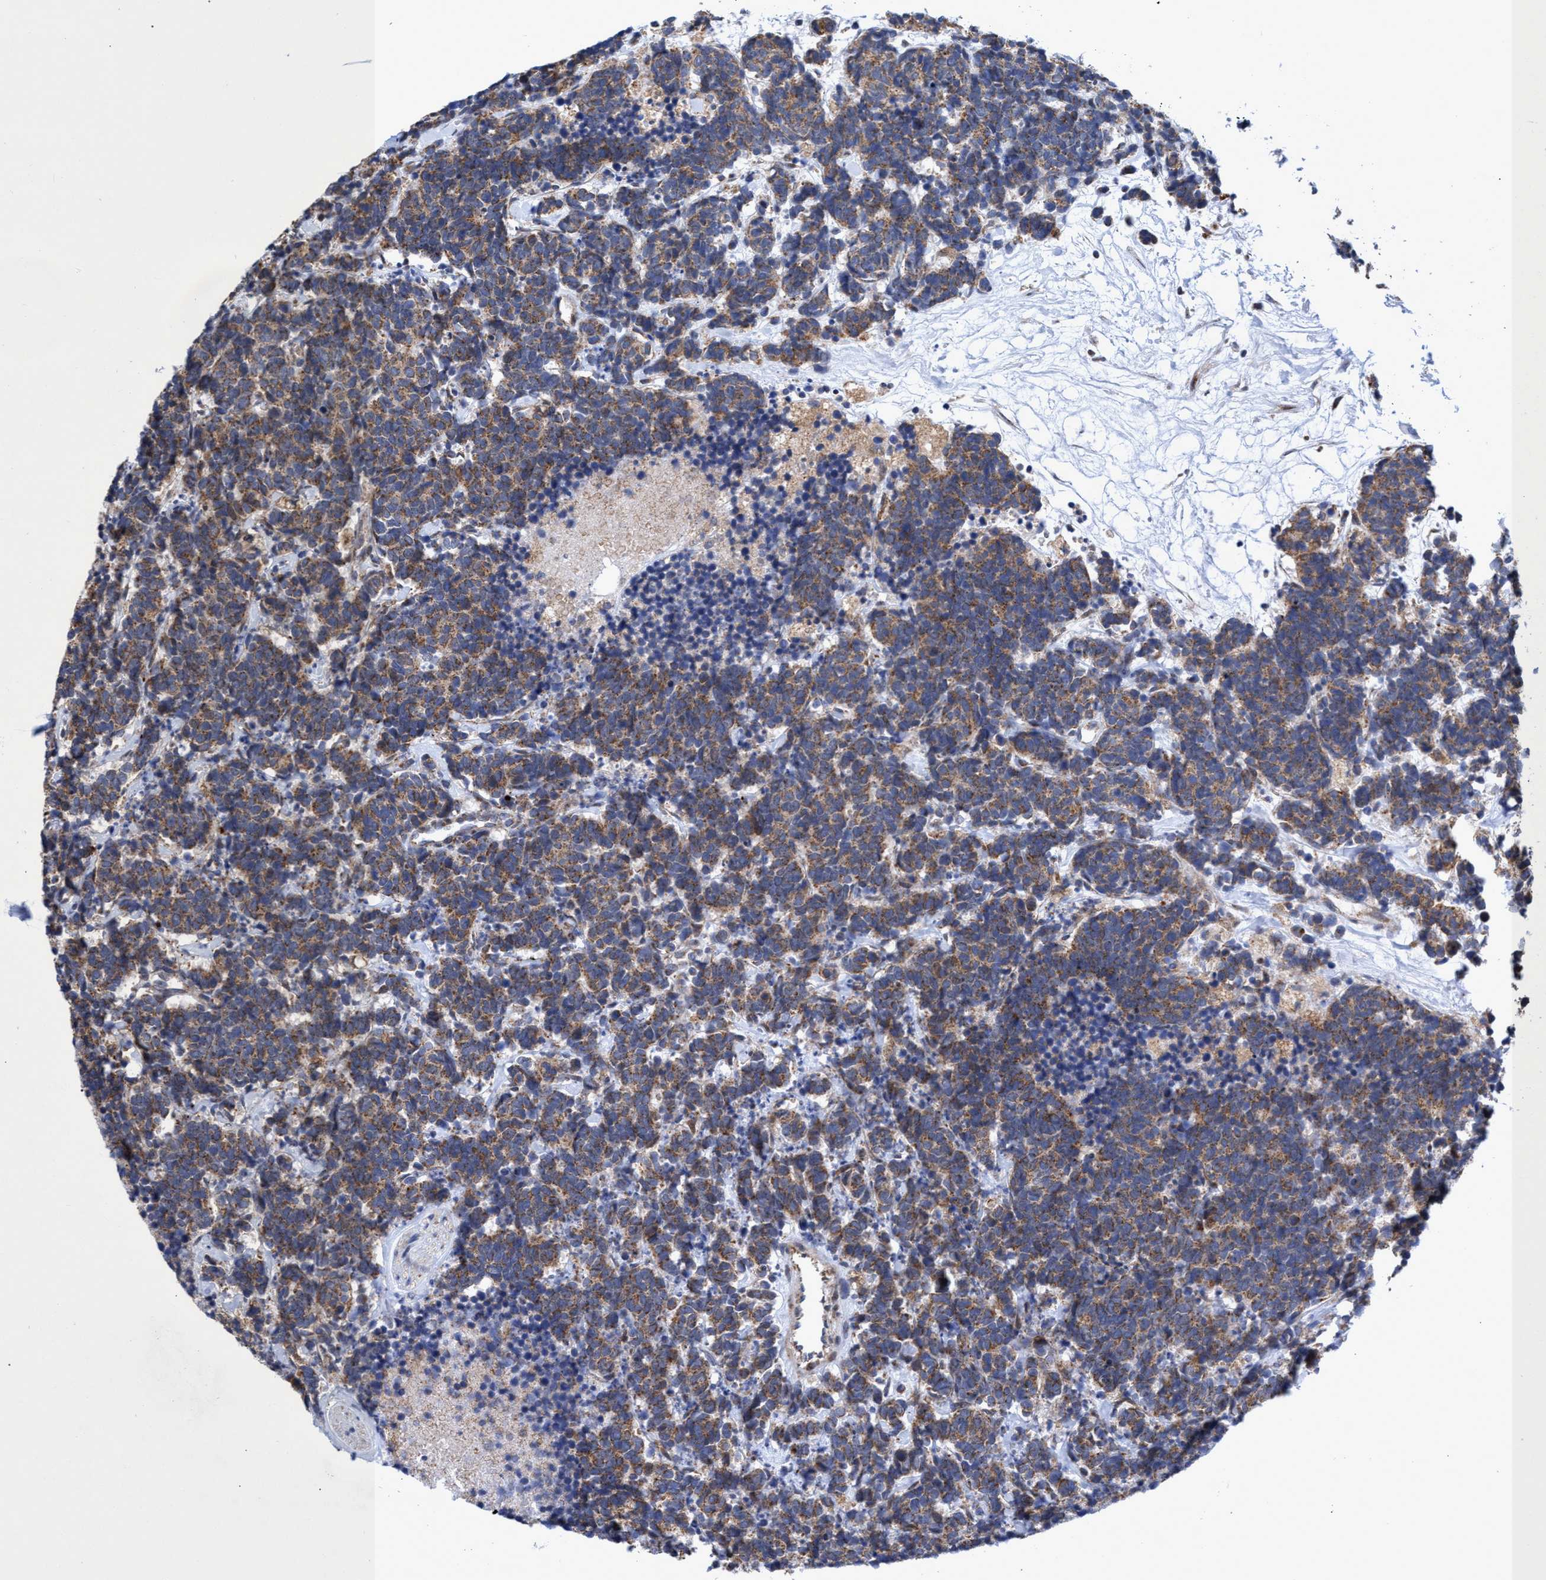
{"staining": {"intensity": "moderate", "quantity": ">75%", "location": "cytoplasmic/membranous"}, "tissue": "carcinoid", "cell_type": "Tumor cells", "image_type": "cancer", "snomed": [{"axis": "morphology", "description": "Carcinoma, NOS"}, {"axis": "morphology", "description": "Carcinoid, malignant, NOS"}, {"axis": "topography", "description": "Urinary bladder"}], "caption": "A high-resolution micrograph shows IHC staining of malignant carcinoid, which demonstrates moderate cytoplasmic/membranous expression in about >75% of tumor cells.", "gene": "NAT16", "patient": {"sex": "male", "age": 57}}